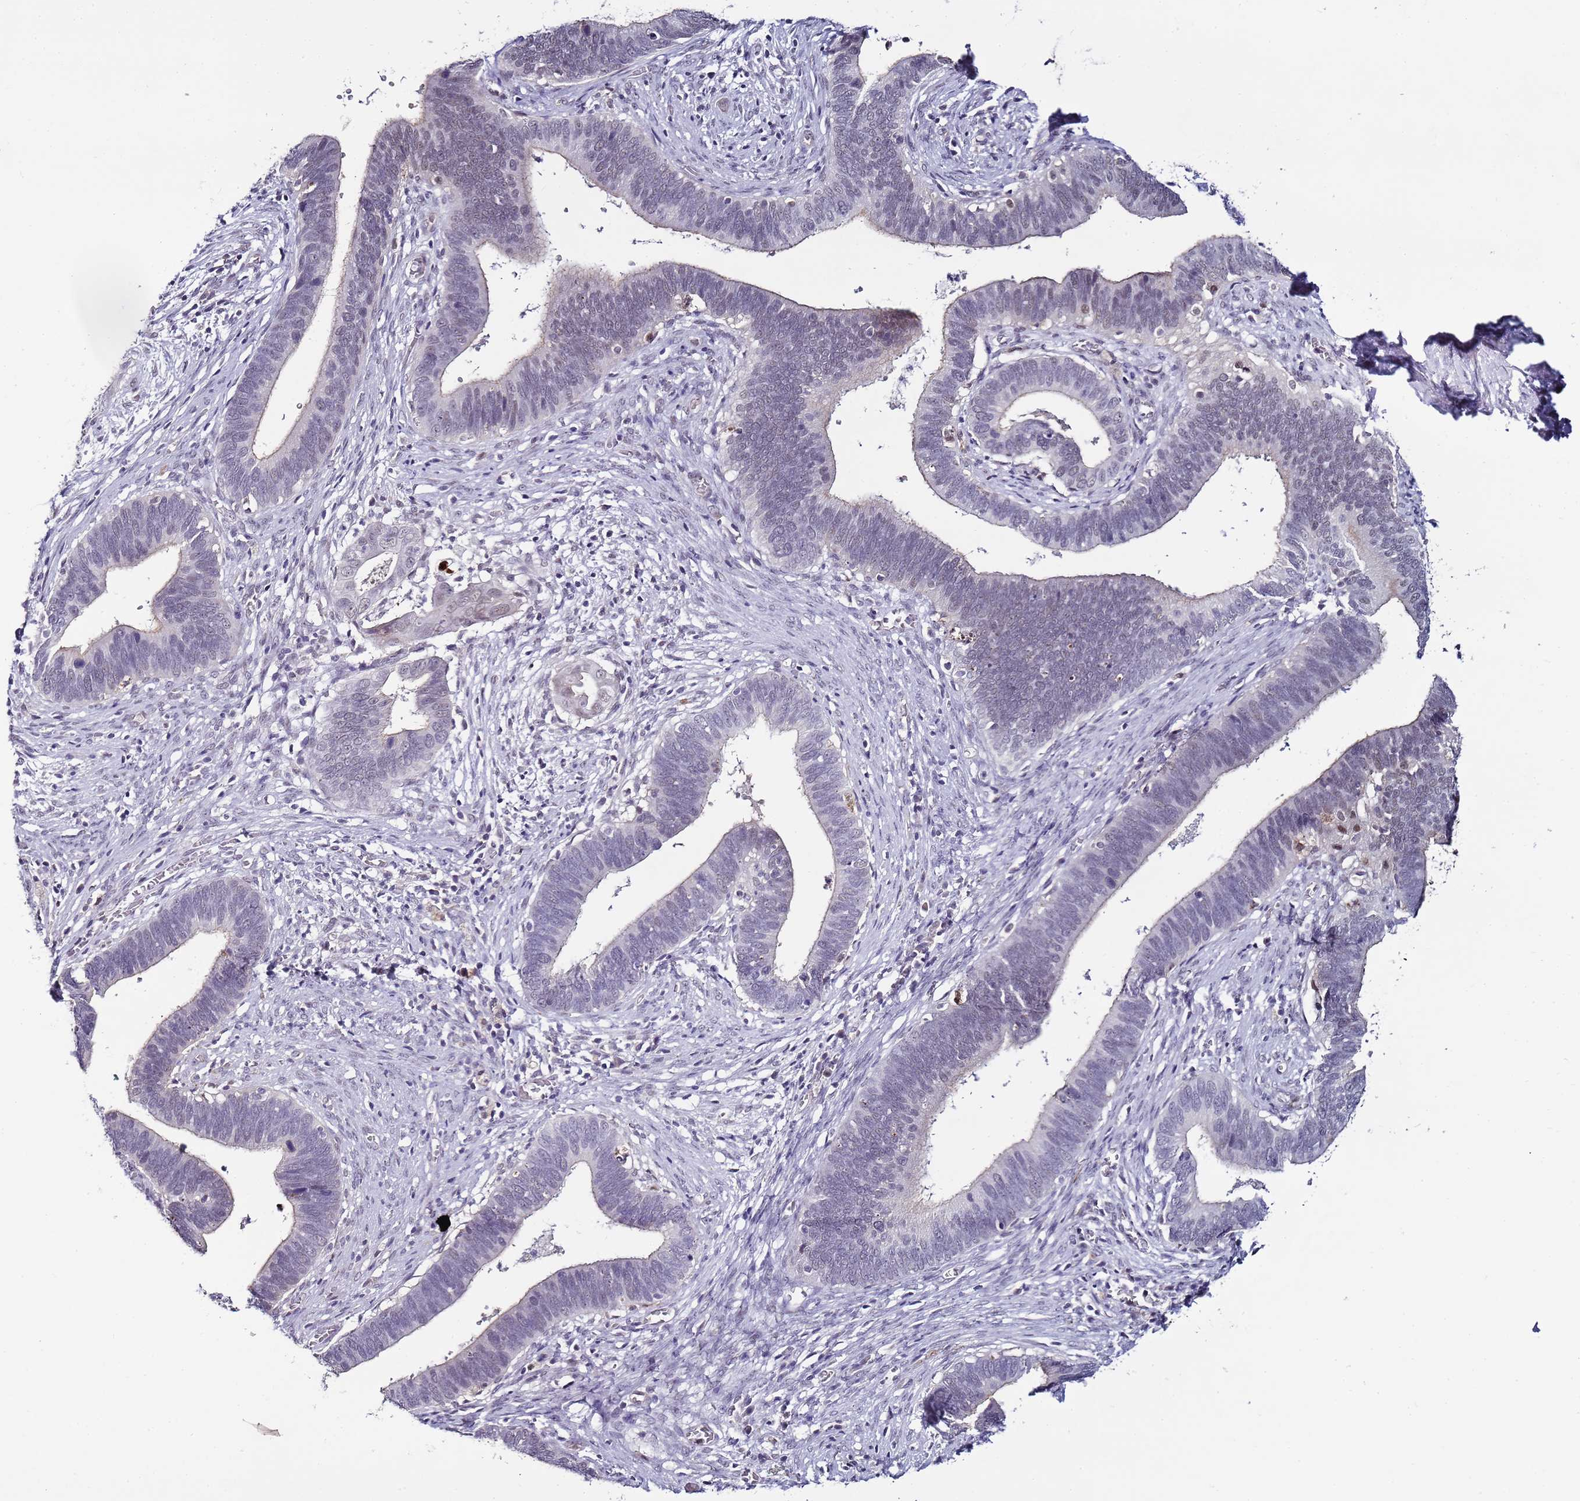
{"staining": {"intensity": "weak", "quantity": "<25%", "location": "cytoplasmic/membranous"}, "tissue": "cervical cancer", "cell_type": "Tumor cells", "image_type": "cancer", "snomed": [{"axis": "morphology", "description": "Adenocarcinoma, NOS"}, {"axis": "topography", "description": "Cervix"}], "caption": "DAB (3,3'-diaminobenzidine) immunohistochemical staining of cervical cancer (adenocarcinoma) reveals no significant positivity in tumor cells.", "gene": "PSMA7", "patient": {"sex": "female", "age": 42}}